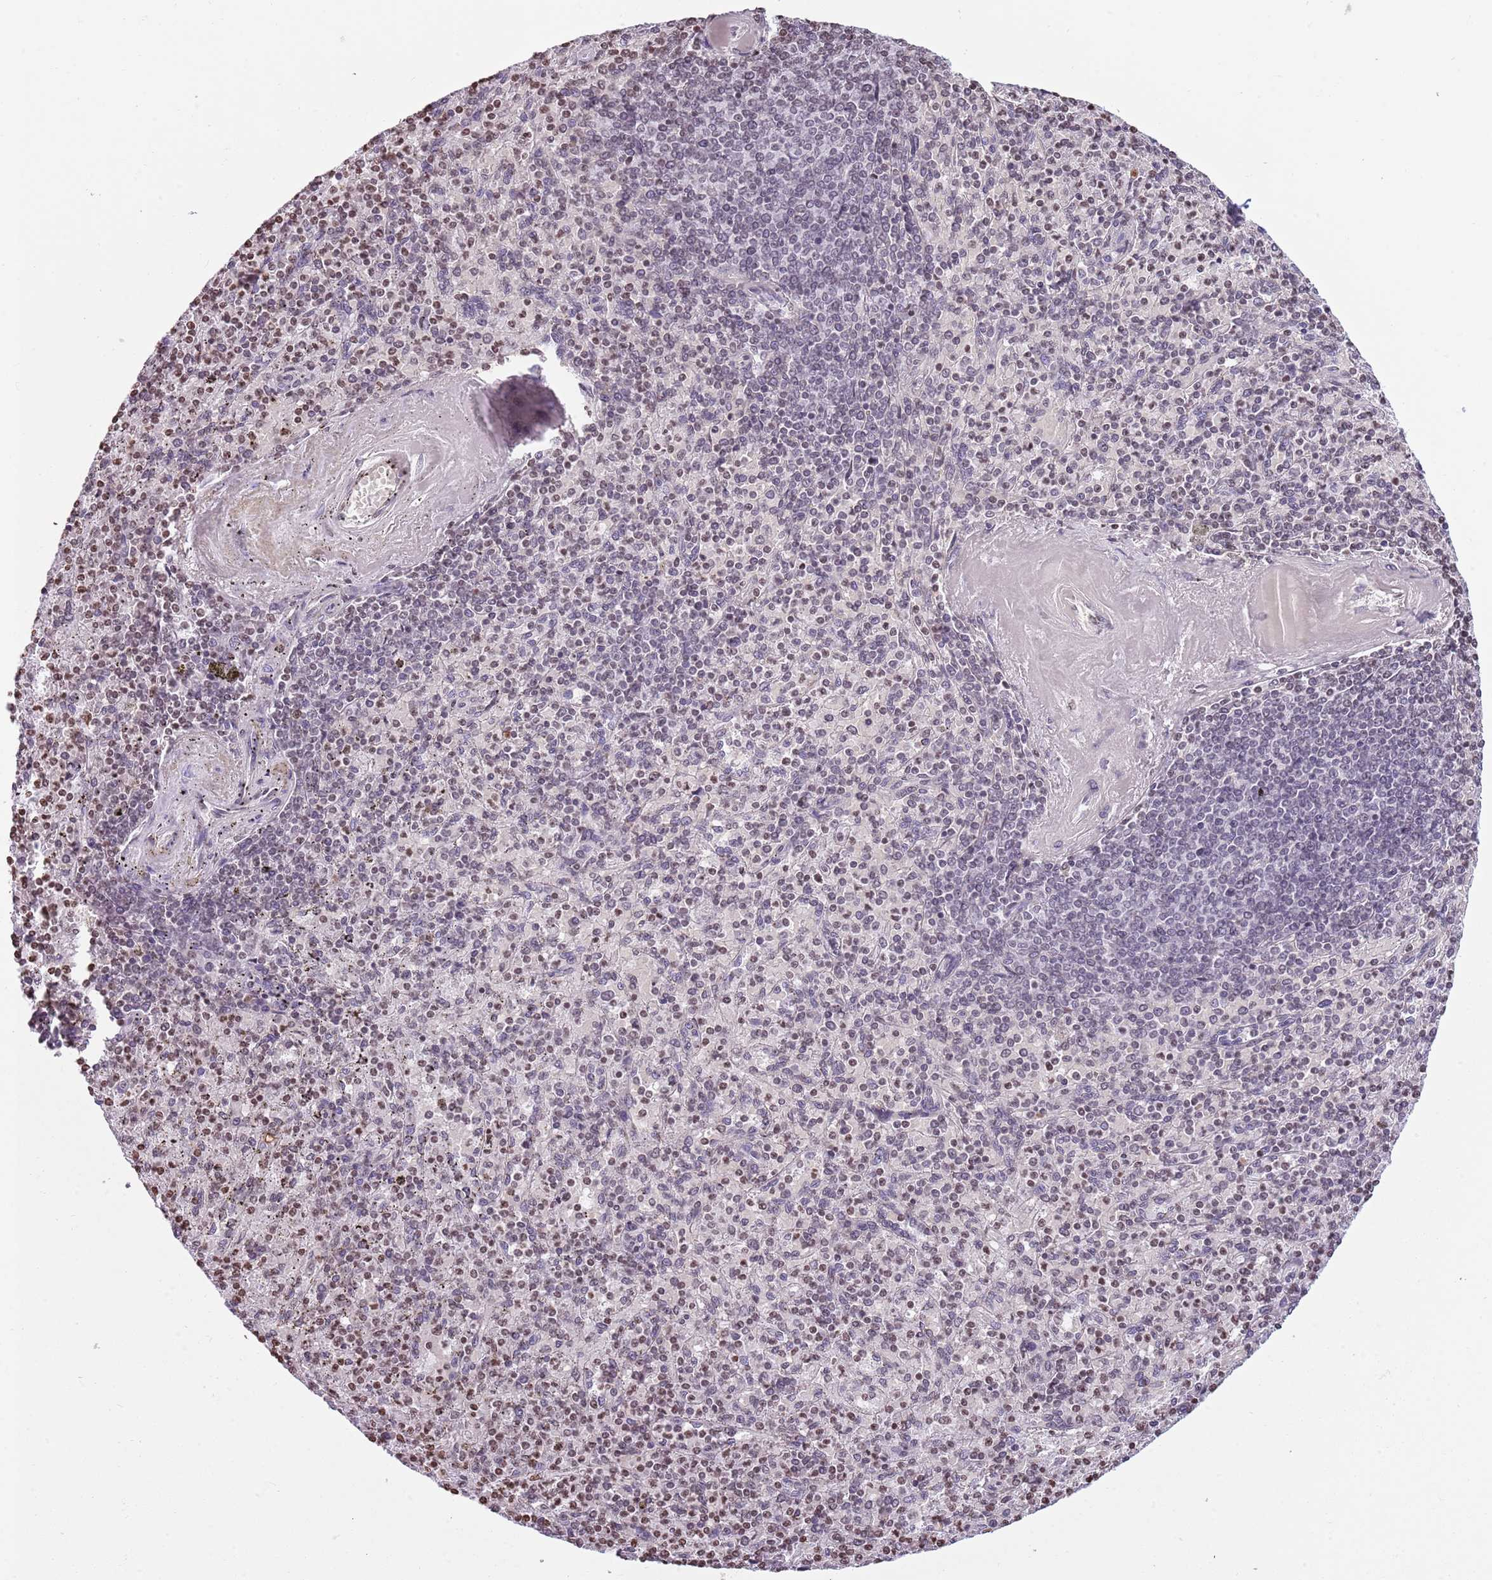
{"staining": {"intensity": "moderate", "quantity": "<25%", "location": "nuclear"}, "tissue": "spleen", "cell_type": "Cells in red pulp", "image_type": "normal", "snomed": [{"axis": "morphology", "description": "Normal tissue, NOS"}, {"axis": "topography", "description": "Spleen"}], "caption": "Spleen stained for a protein (brown) displays moderate nuclear positive expression in about <25% of cells in red pulp.", "gene": "KPNA3", "patient": {"sex": "male", "age": 82}}